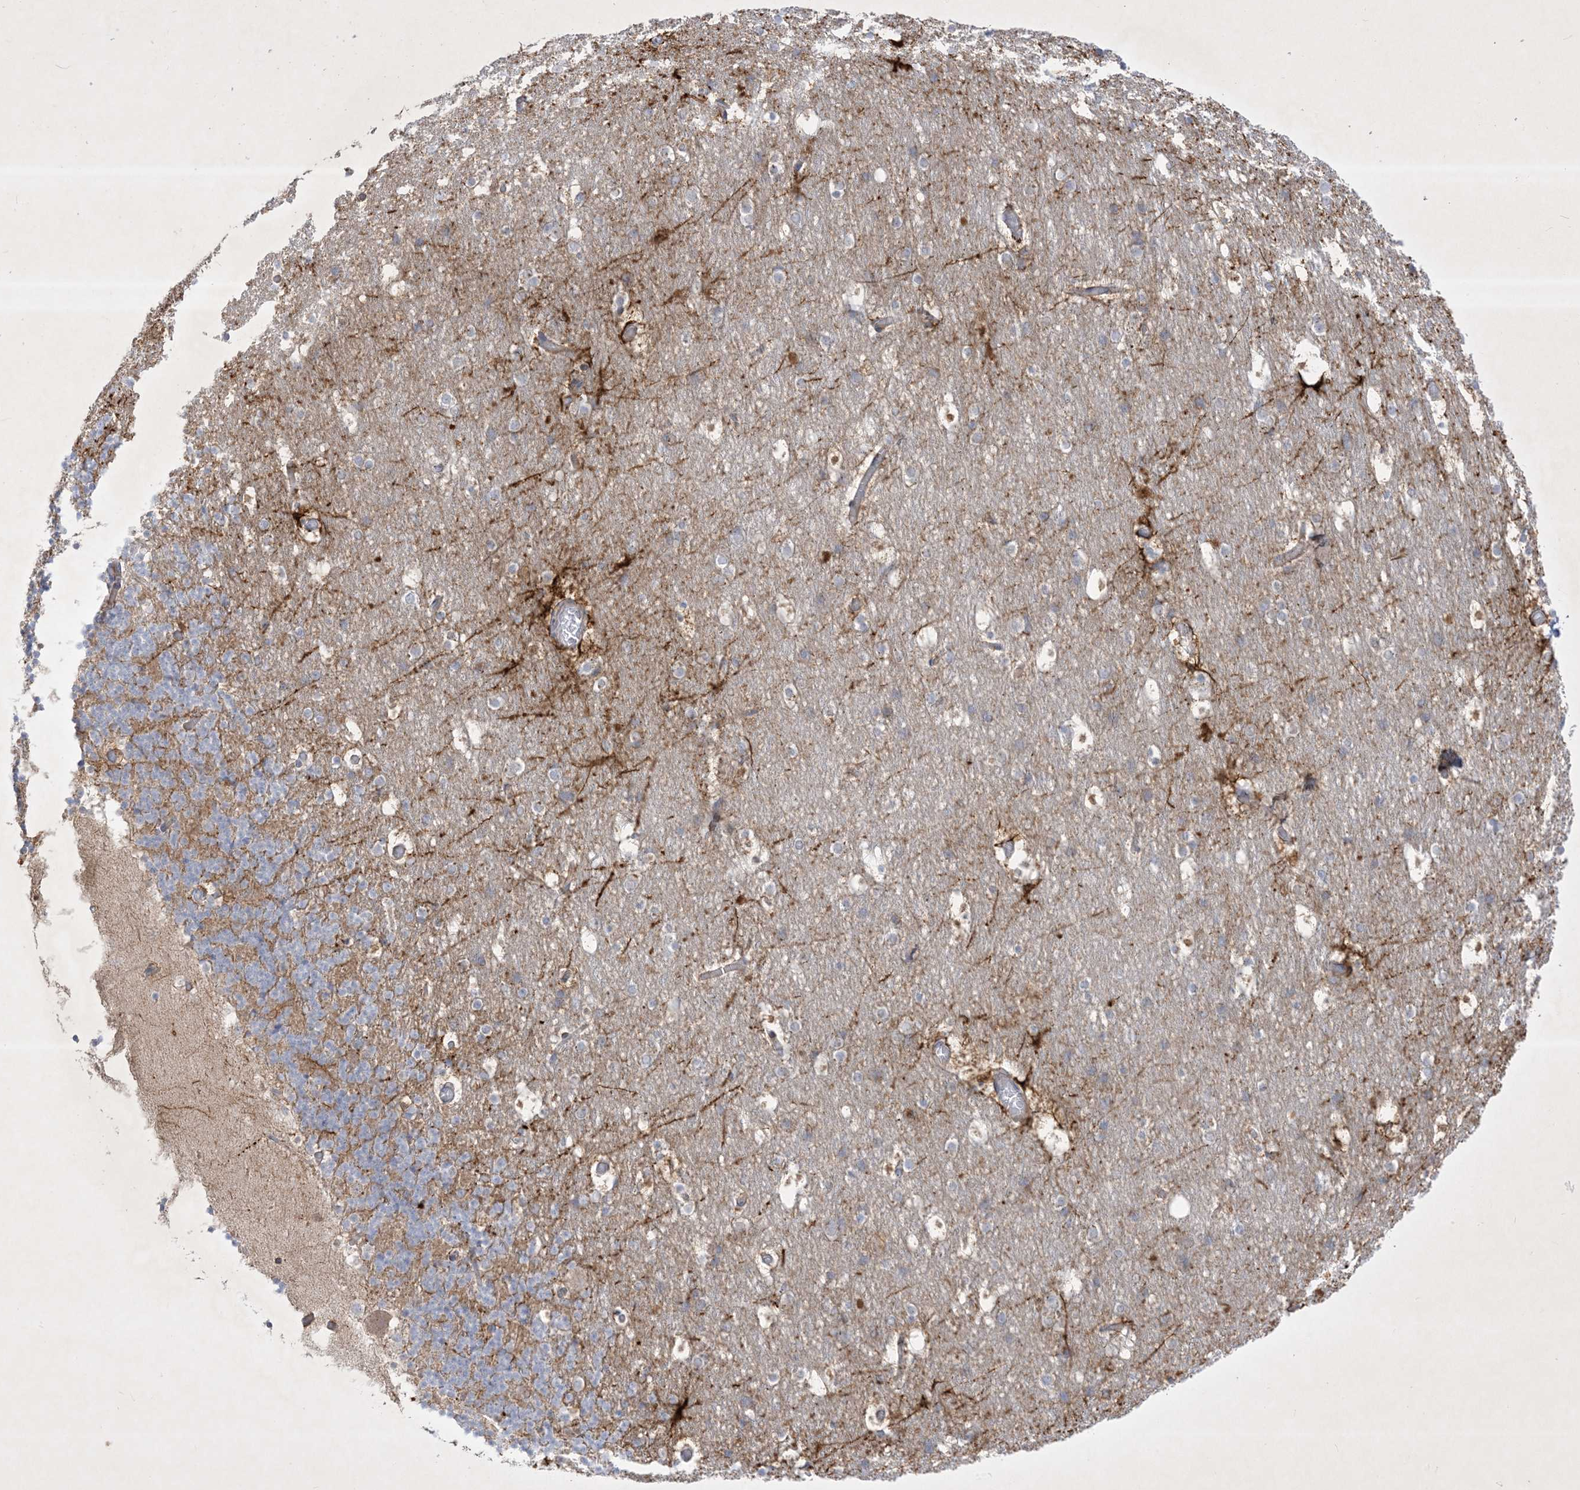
{"staining": {"intensity": "weak", "quantity": "25%-75%", "location": "cytoplasmic/membranous"}, "tissue": "cerebellum", "cell_type": "Cells in granular layer", "image_type": "normal", "snomed": [{"axis": "morphology", "description": "Normal tissue, NOS"}, {"axis": "topography", "description": "Cerebellum"}], "caption": "A low amount of weak cytoplasmic/membranous expression is present in approximately 25%-75% of cells in granular layer in benign cerebellum.", "gene": "PLEKHA3", "patient": {"sex": "male", "age": 57}}